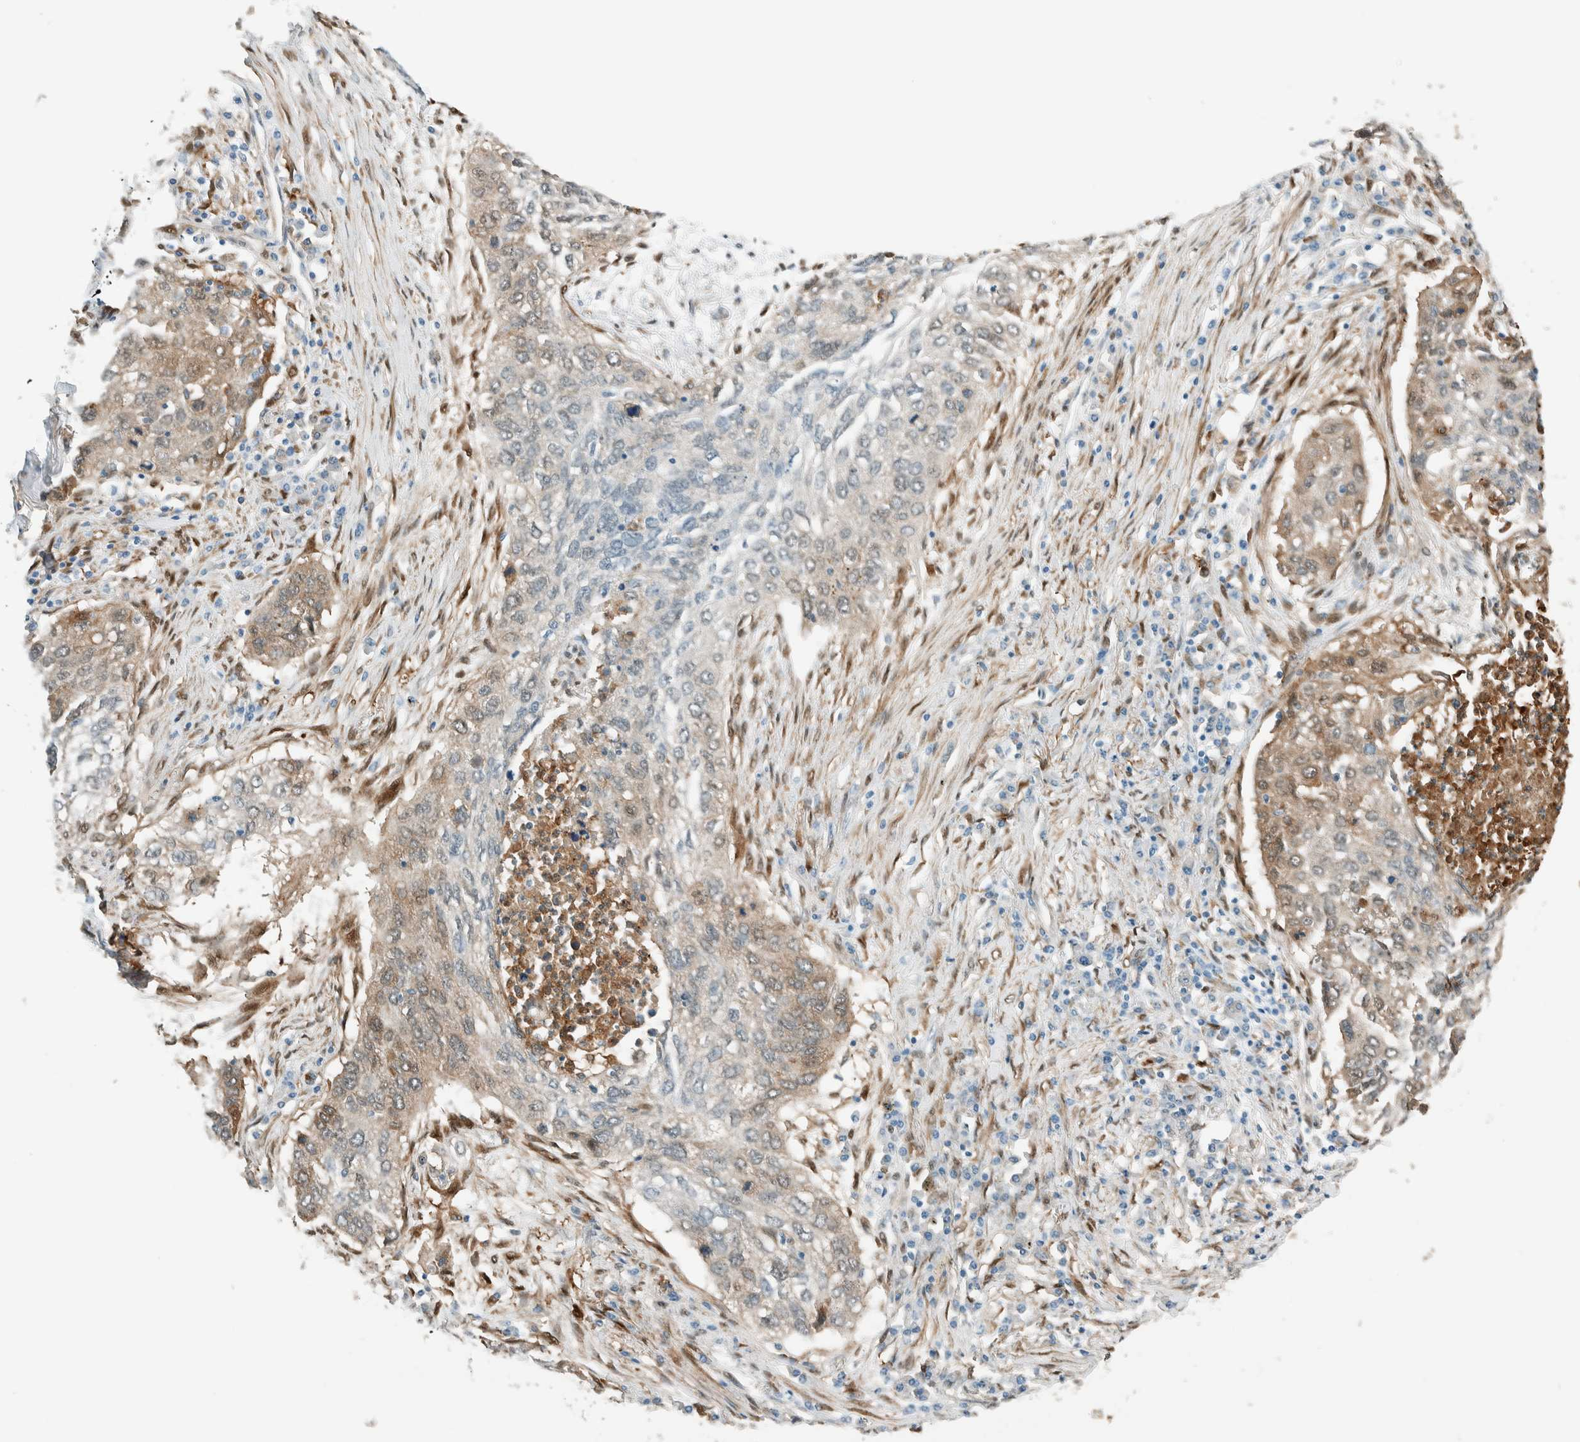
{"staining": {"intensity": "weak", "quantity": "25%-75%", "location": "cytoplasmic/membranous,nuclear"}, "tissue": "lung cancer", "cell_type": "Tumor cells", "image_type": "cancer", "snomed": [{"axis": "morphology", "description": "Squamous cell carcinoma, NOS"}, {"axis": "topography", "description": "Lung"}], "caption": "Immunohistochemistry (IHC) photomicrograph of neoplastic tissue: squamous cell carcinoma (lung) stained using IHC reveals low levels of weak protein expression localized specifically in the cytoplasmic/membranous and nuclear of tumor cells, appearing as a cytoplasmic/membranous and nuclear brown color.", "gene": "NXN", "patient": {"sex": "female", "age": 63}}